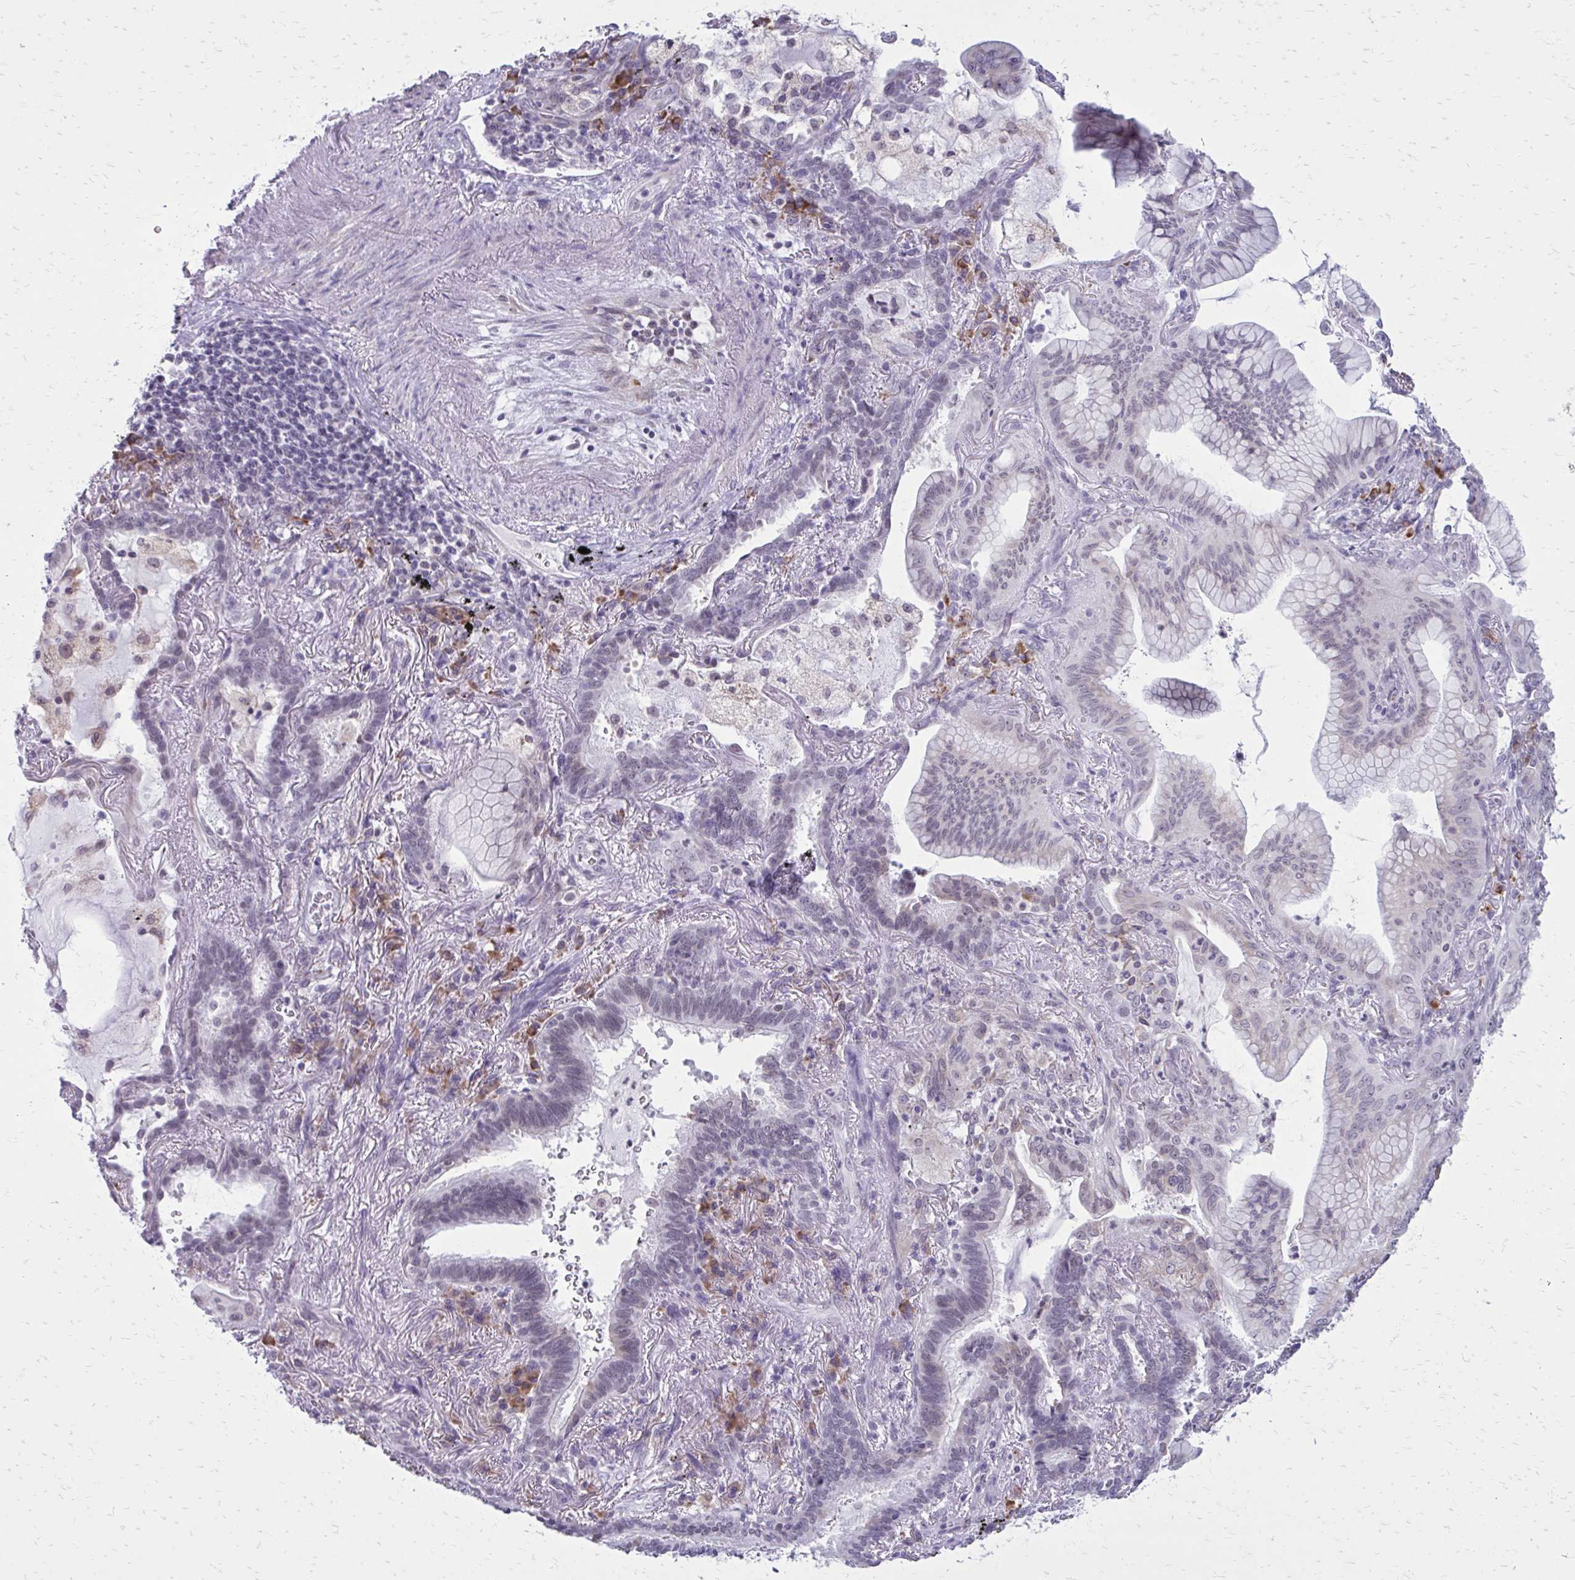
{"staining": {"intensity": "negative", "quantity": "none", "location": "none"}, "tissue": "lung cancer", "cell_type": "Tumor cells", "image_type": "cancer", "snomed": [{"axis": "morphology", "description": "Adenocarcinoma, NOS"}, {"axis": "topography", "description": "Lung"}], "caption": "Immunohistochemistry image of adenocarcinoma (lung) stained for a protein (brown), which demonstrates no positivity in tumor cells.", "gene": "PROSER1", "patient": {"sex": "male", "age": 77}}